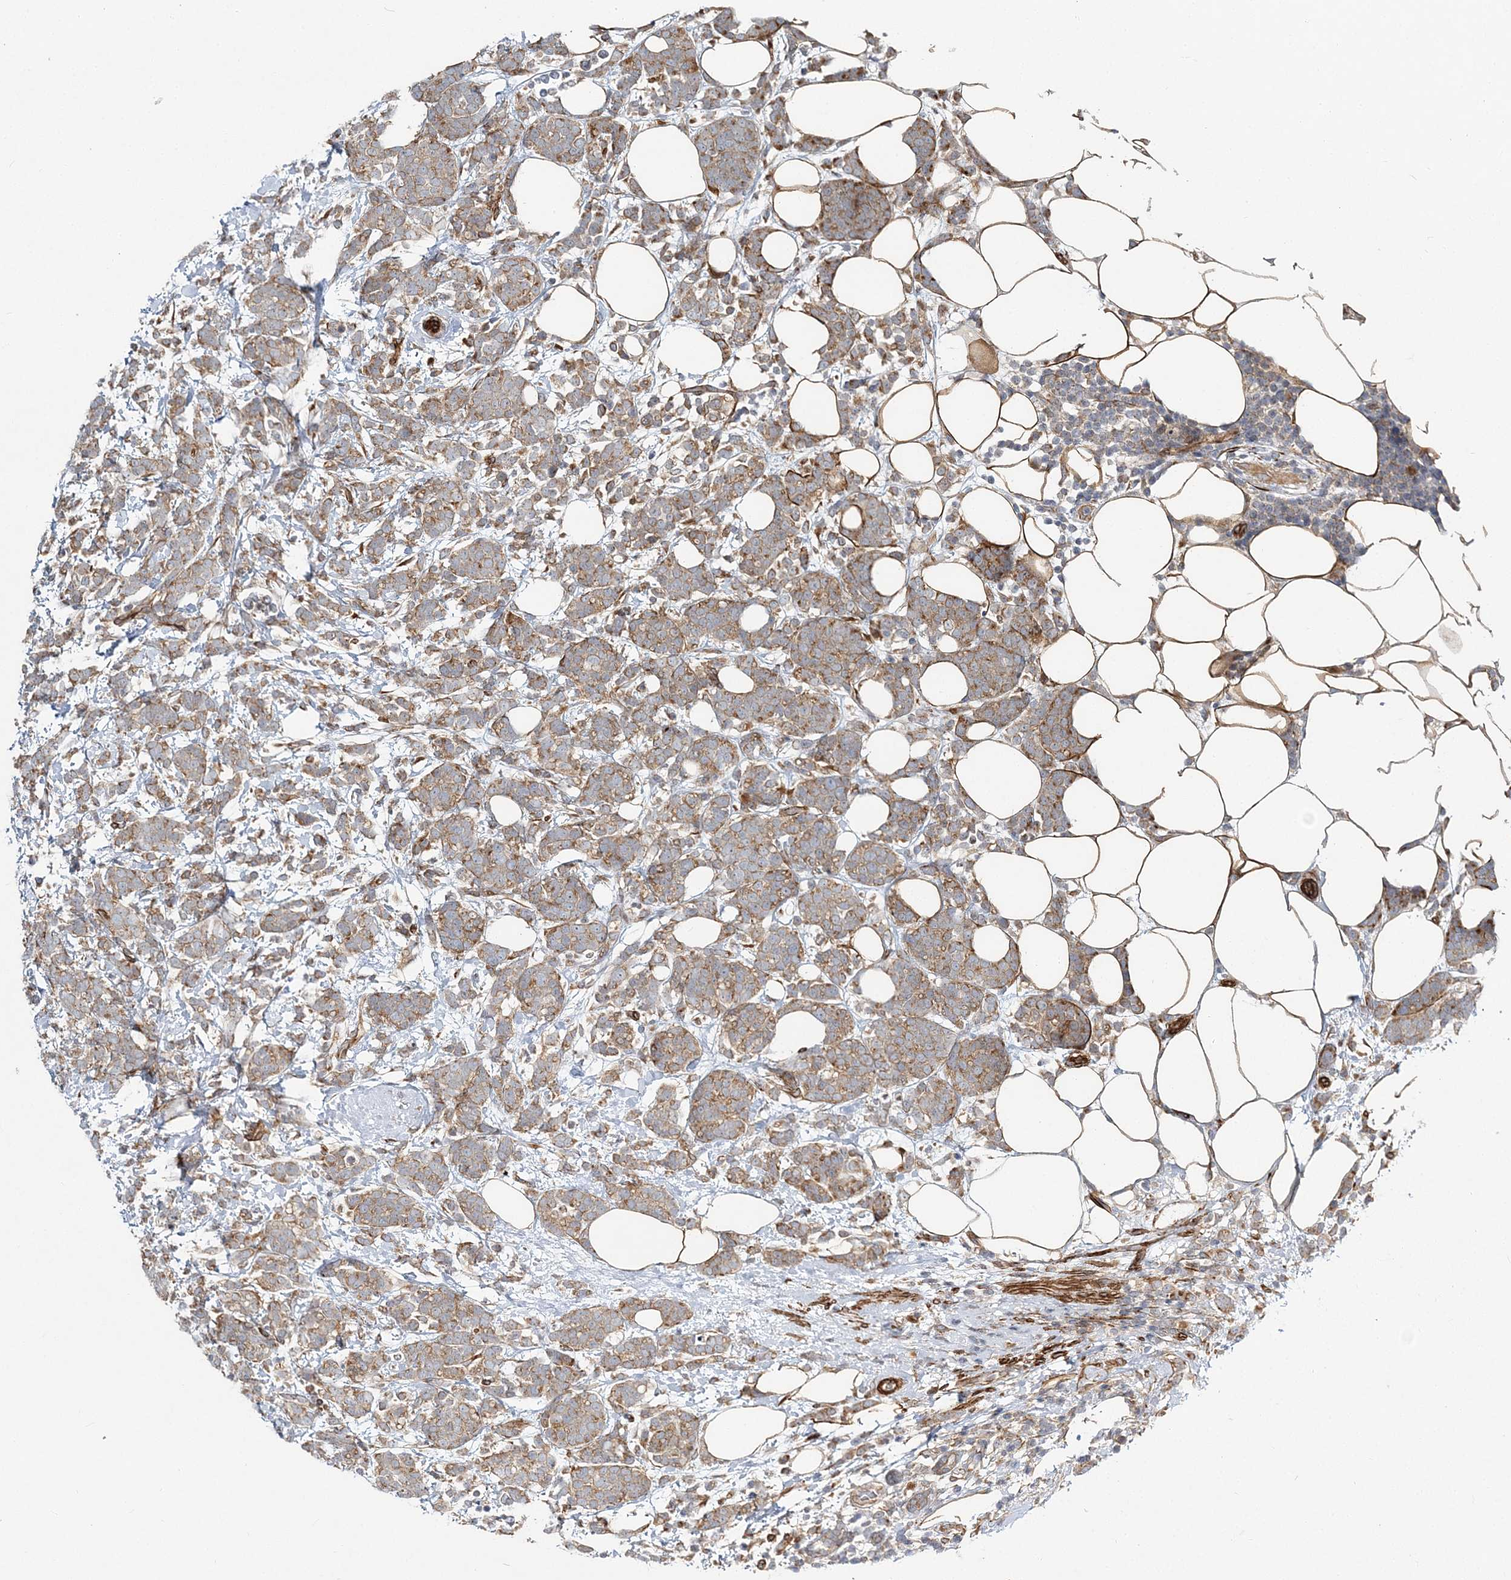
{"staining": {"intensity": "moderate", "quantity": ">75%", "location": "cytoplasmic/membranous"}, "tissue": "breast cancer", "cell_type": "Tumor cells", "image_type": "cancer", "snomed": [{"axis": "morphology", "description": "Lobular carcinoma"}, {"axis": "topography", "description": "Breast"}], "caption": "An image showing moderate cytoplasmic/membranous expression in approximately >75% of tumor cells in breast cancer (lobular carcinoma), as visualized by brown immunohistochemical staining.", "gene": "NBAS", "patient": {"sex": "female", "age": 58}}